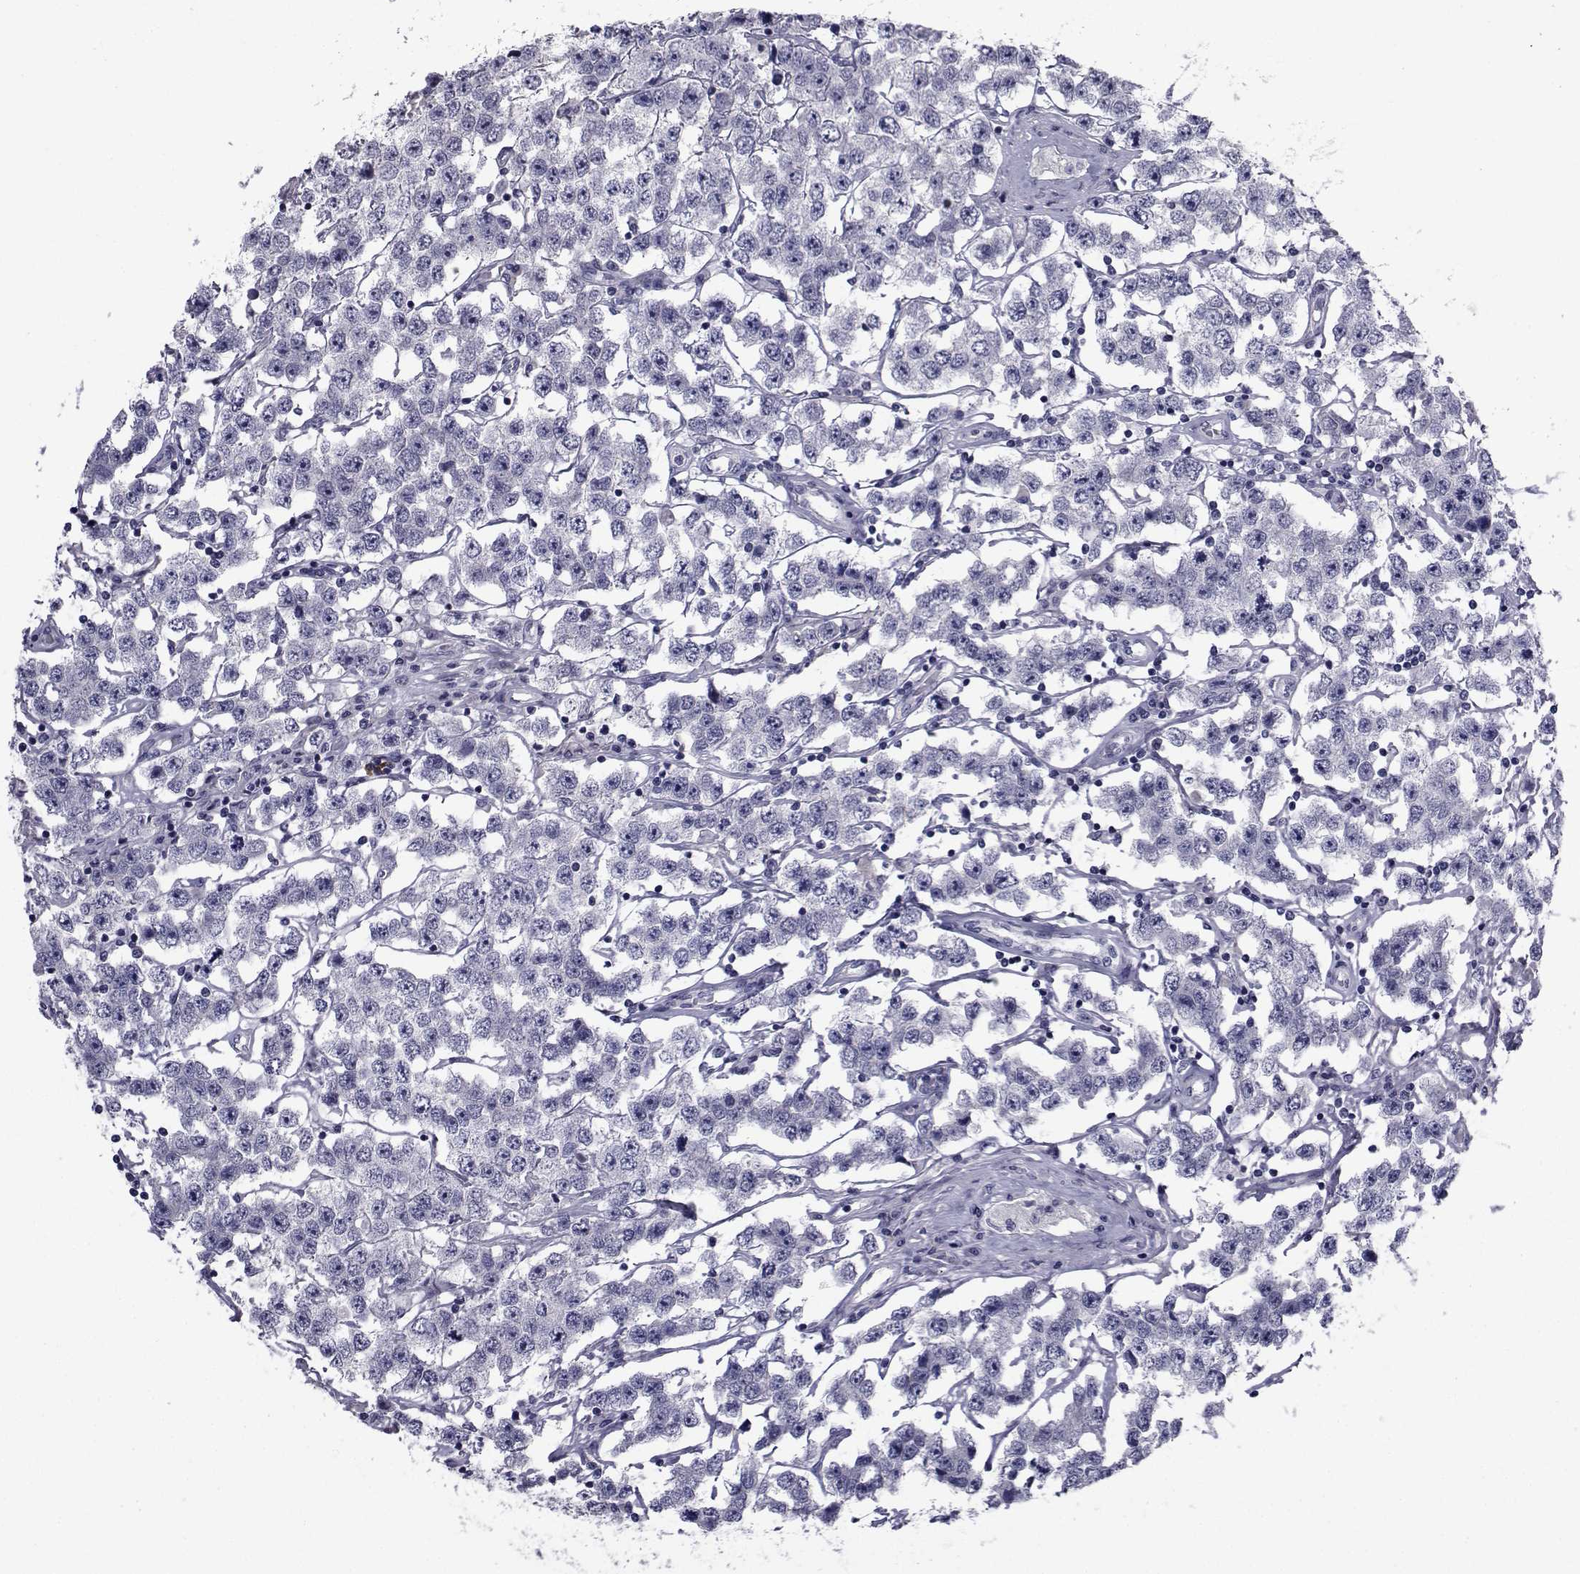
{"staining": {"intensity": "negative", "quantity": "none", "location": "none"}, "tissue": "testis cancer", "cell_type": "Tumor cells", "image_type": "cancer", "snomed": [{"axis": "morphology", "description": "Seminoma, NOS"}, {"axis": "topography", "description": "Testis"}], "caption": "Tumor cells are negative for brown protein staining in testis cancer (seminoma).", "gene": "CHRNA1", "patient": {"sex": "male", "age": 52}}